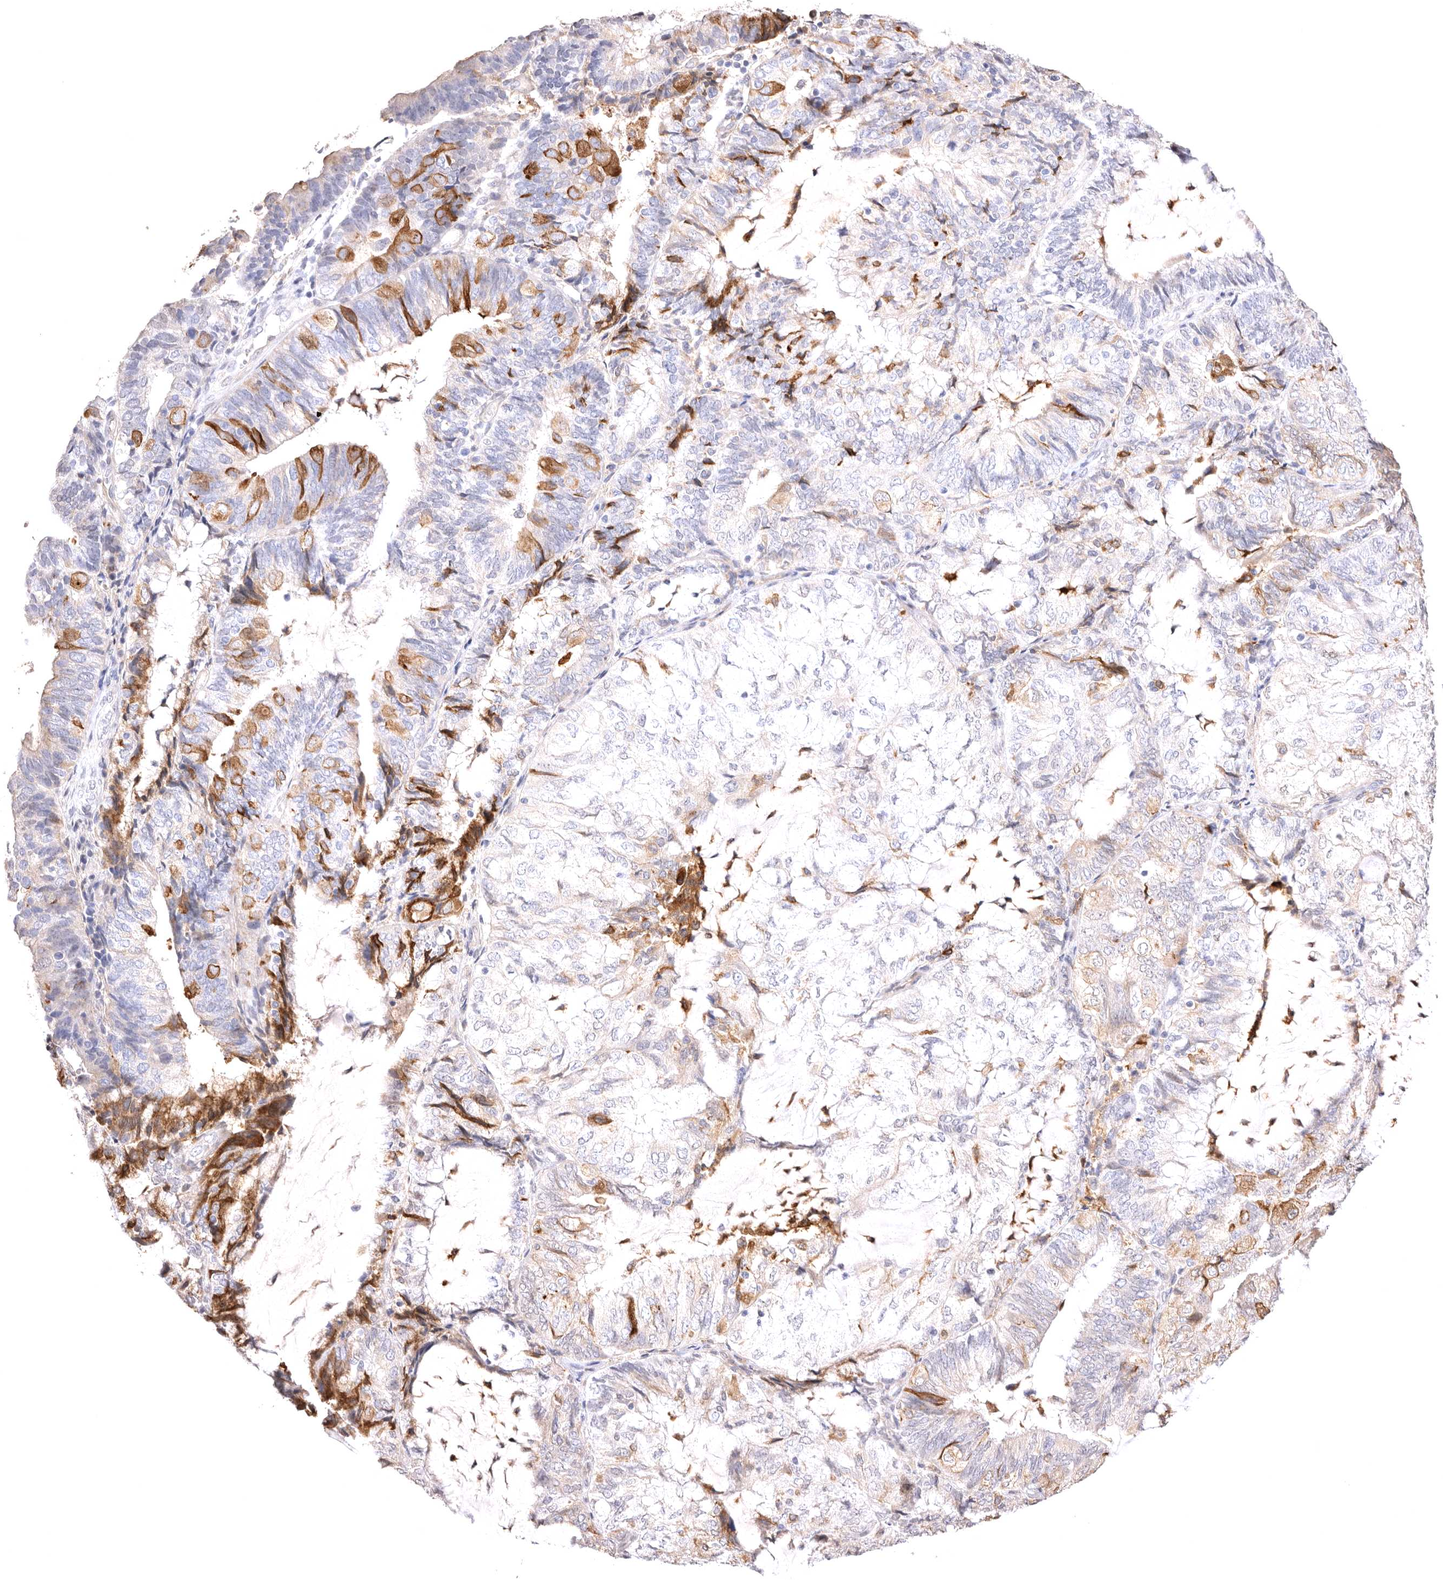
{"staining": {"intensity": "moderate", "quantity": "25%-75%", "location": "cytoplasmic/membranous"}, "tissue": "endometrial cancer", "cell_type": "Tumor cells", "image_type": "cancer", "snomed": [{"axis": "morphology", "description": "Adenocarcinoma, NOS"}, {"axis": "topography", "description": "Endometrium"}], "caption": "Endometrial cancer (adenocarcinoma) stained with immunohistochemistry (IHC) displays moderate cytoplasmic/membranous expression in about 25%-75% of tumor cells.", "gene": "VPS45", "patient": {"sex": "female", "age": 81}}